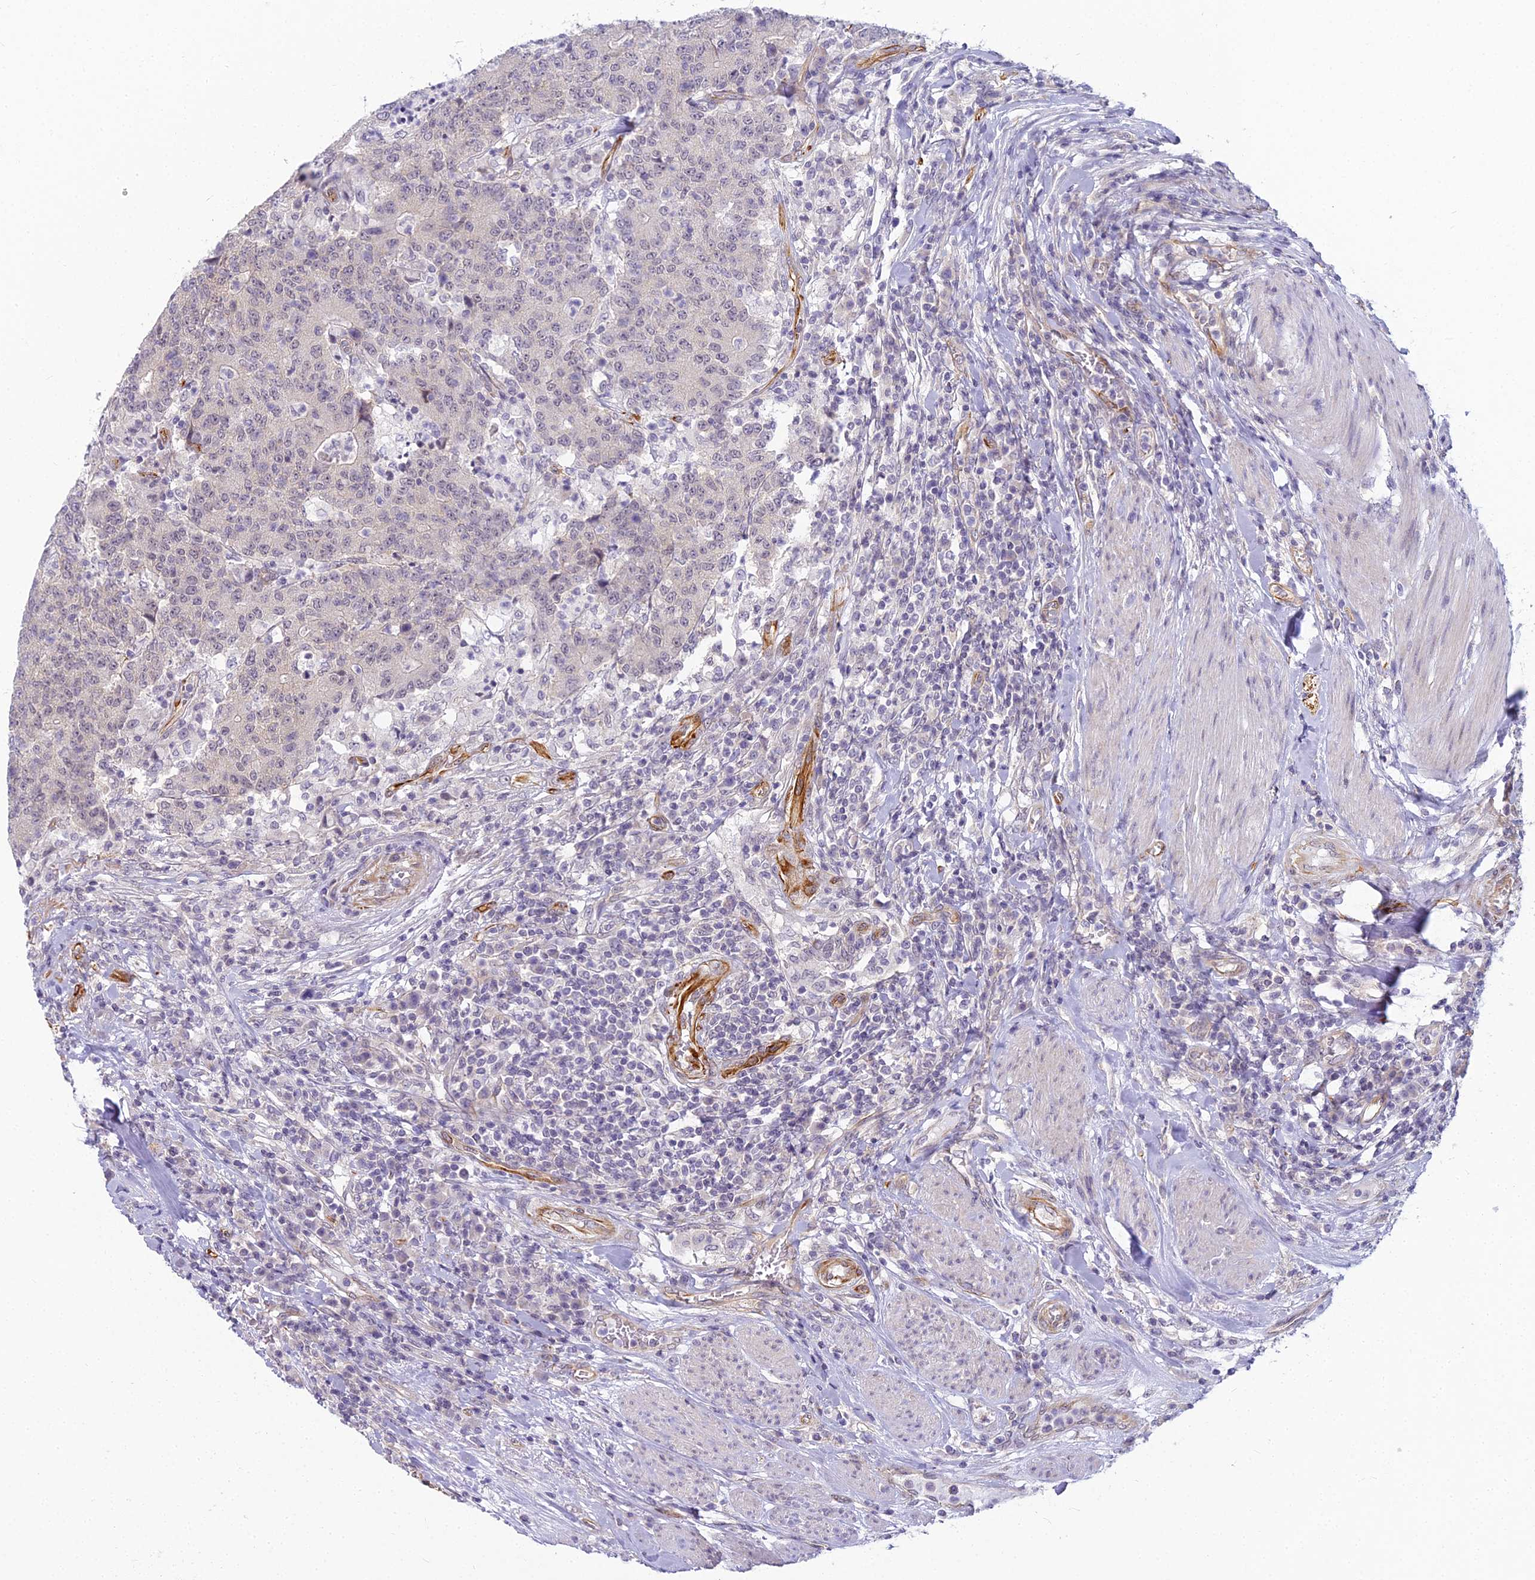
{"staining": {"intensity": "weak", "quantity": "<25%", "location": "nuclear"}, "tissue": "colorectal cancer", "cell_type": "Tumor cells", "image_type": "cancer", "snomed": [{"axis": "morphology", "description": "Adenocarcinoma, NOS"}, {"axis": "topography", "description": "Colon"}], "caption": "Immunohistochemical staining of colorectal cancer displays no significant positivity in tumor cells. Brightfield microscopy of immunohistochemistry (IHC) stained with DAB (3,3'-diaminobenzidine) (brown) and hematoxylin (blue), captured at high magnification.", "gene": "RGL3", "patient": {"sex": "female", "age": 75}}